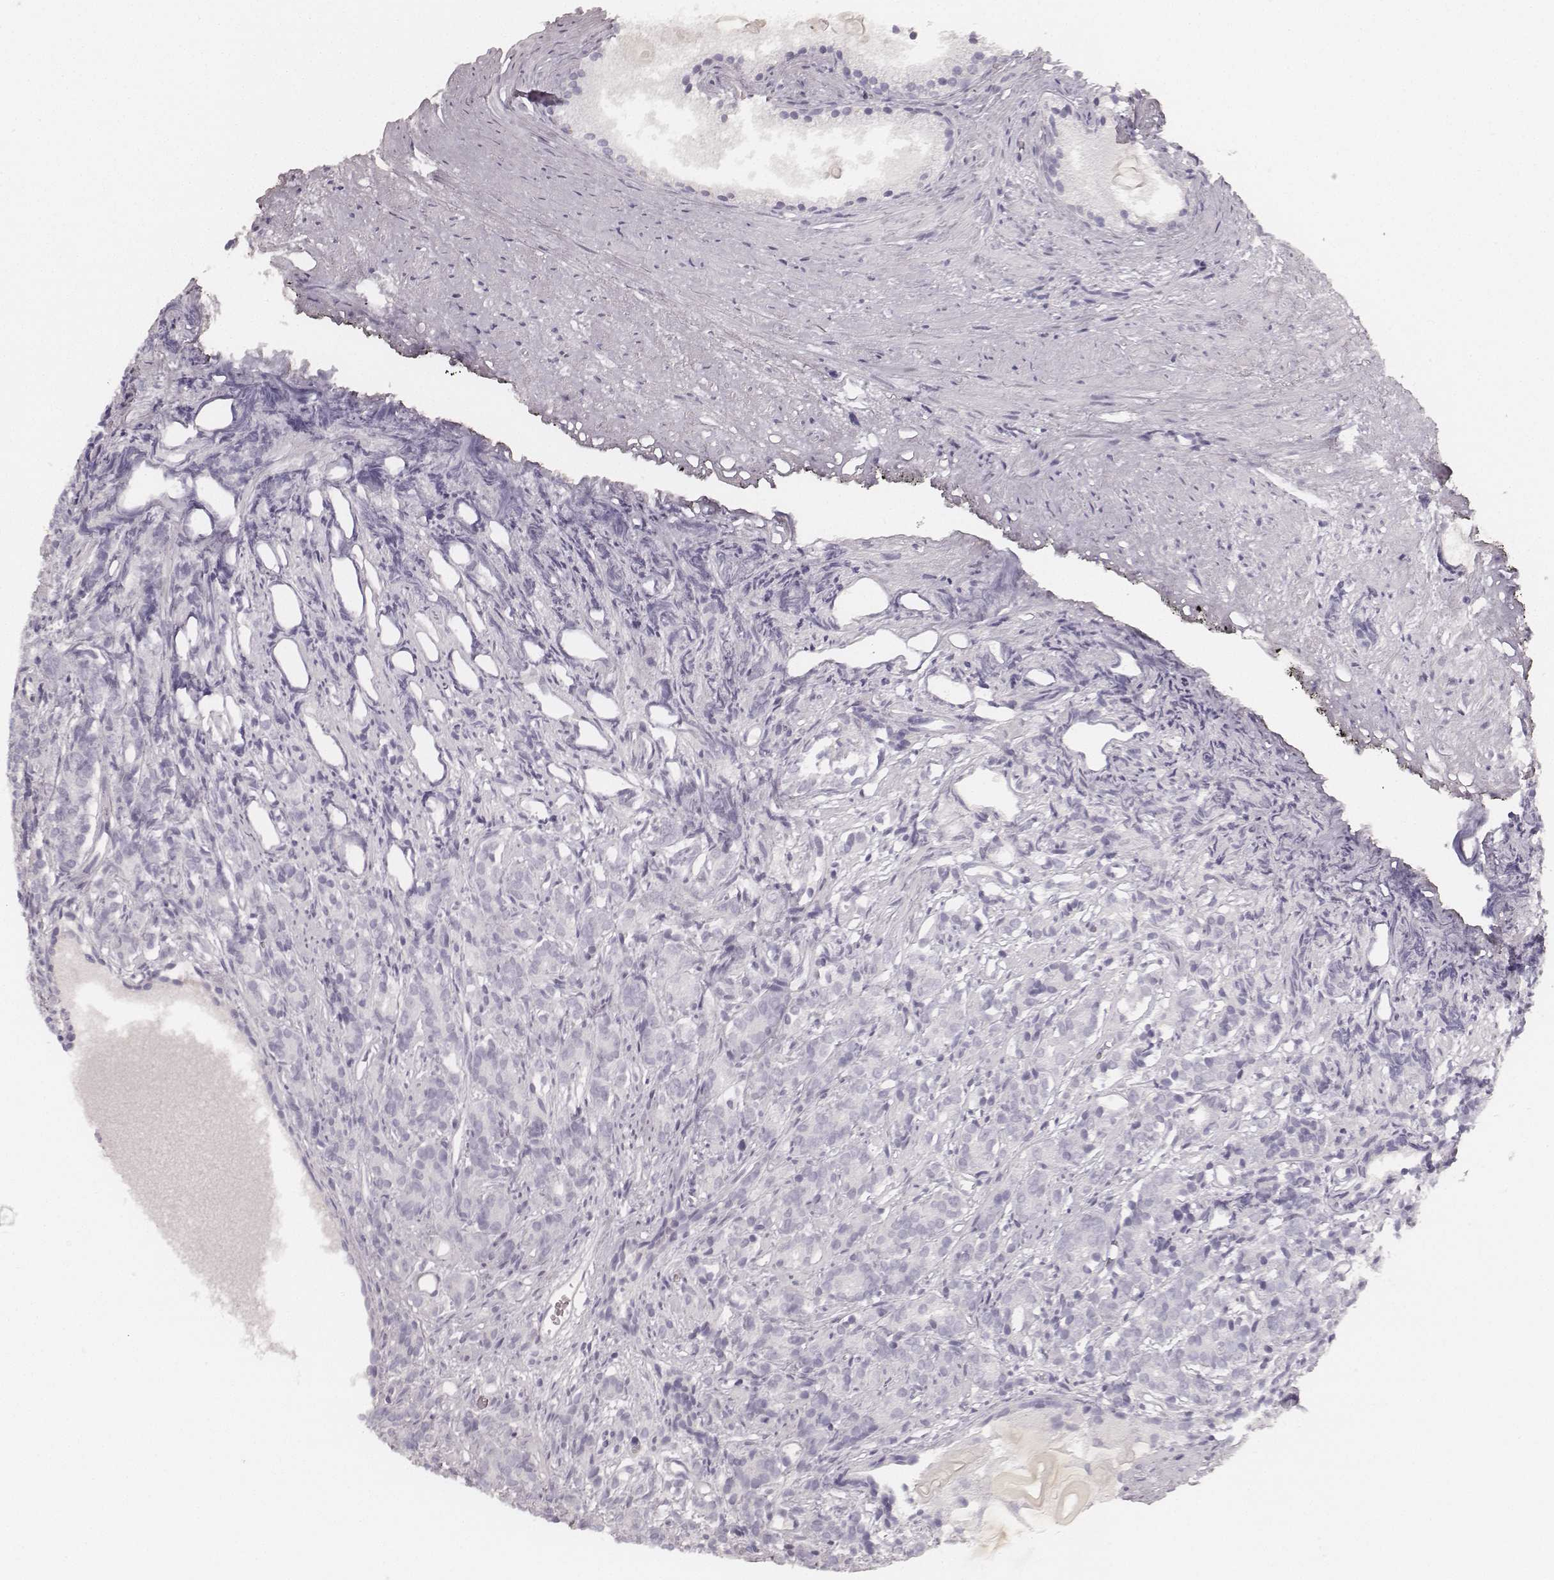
{"staining": {"intensity": "negative", "quantity": "none", "location": "none"}, "tissue": "prostate cancer", "cell_type": "Tumor cells", "image_type": "cancer", "snomed": [{"axis": "morphology", "description": "Adenocarcinoma, High grade"}, {"axis": "topography", "description": "Prostate"}], "caption": "Immunohistochemistry (IHC) of human prostate cancer displays no staining in tumor cells.", "gene": "KRT31", "patient": {"sex": "male", "age": 84}}